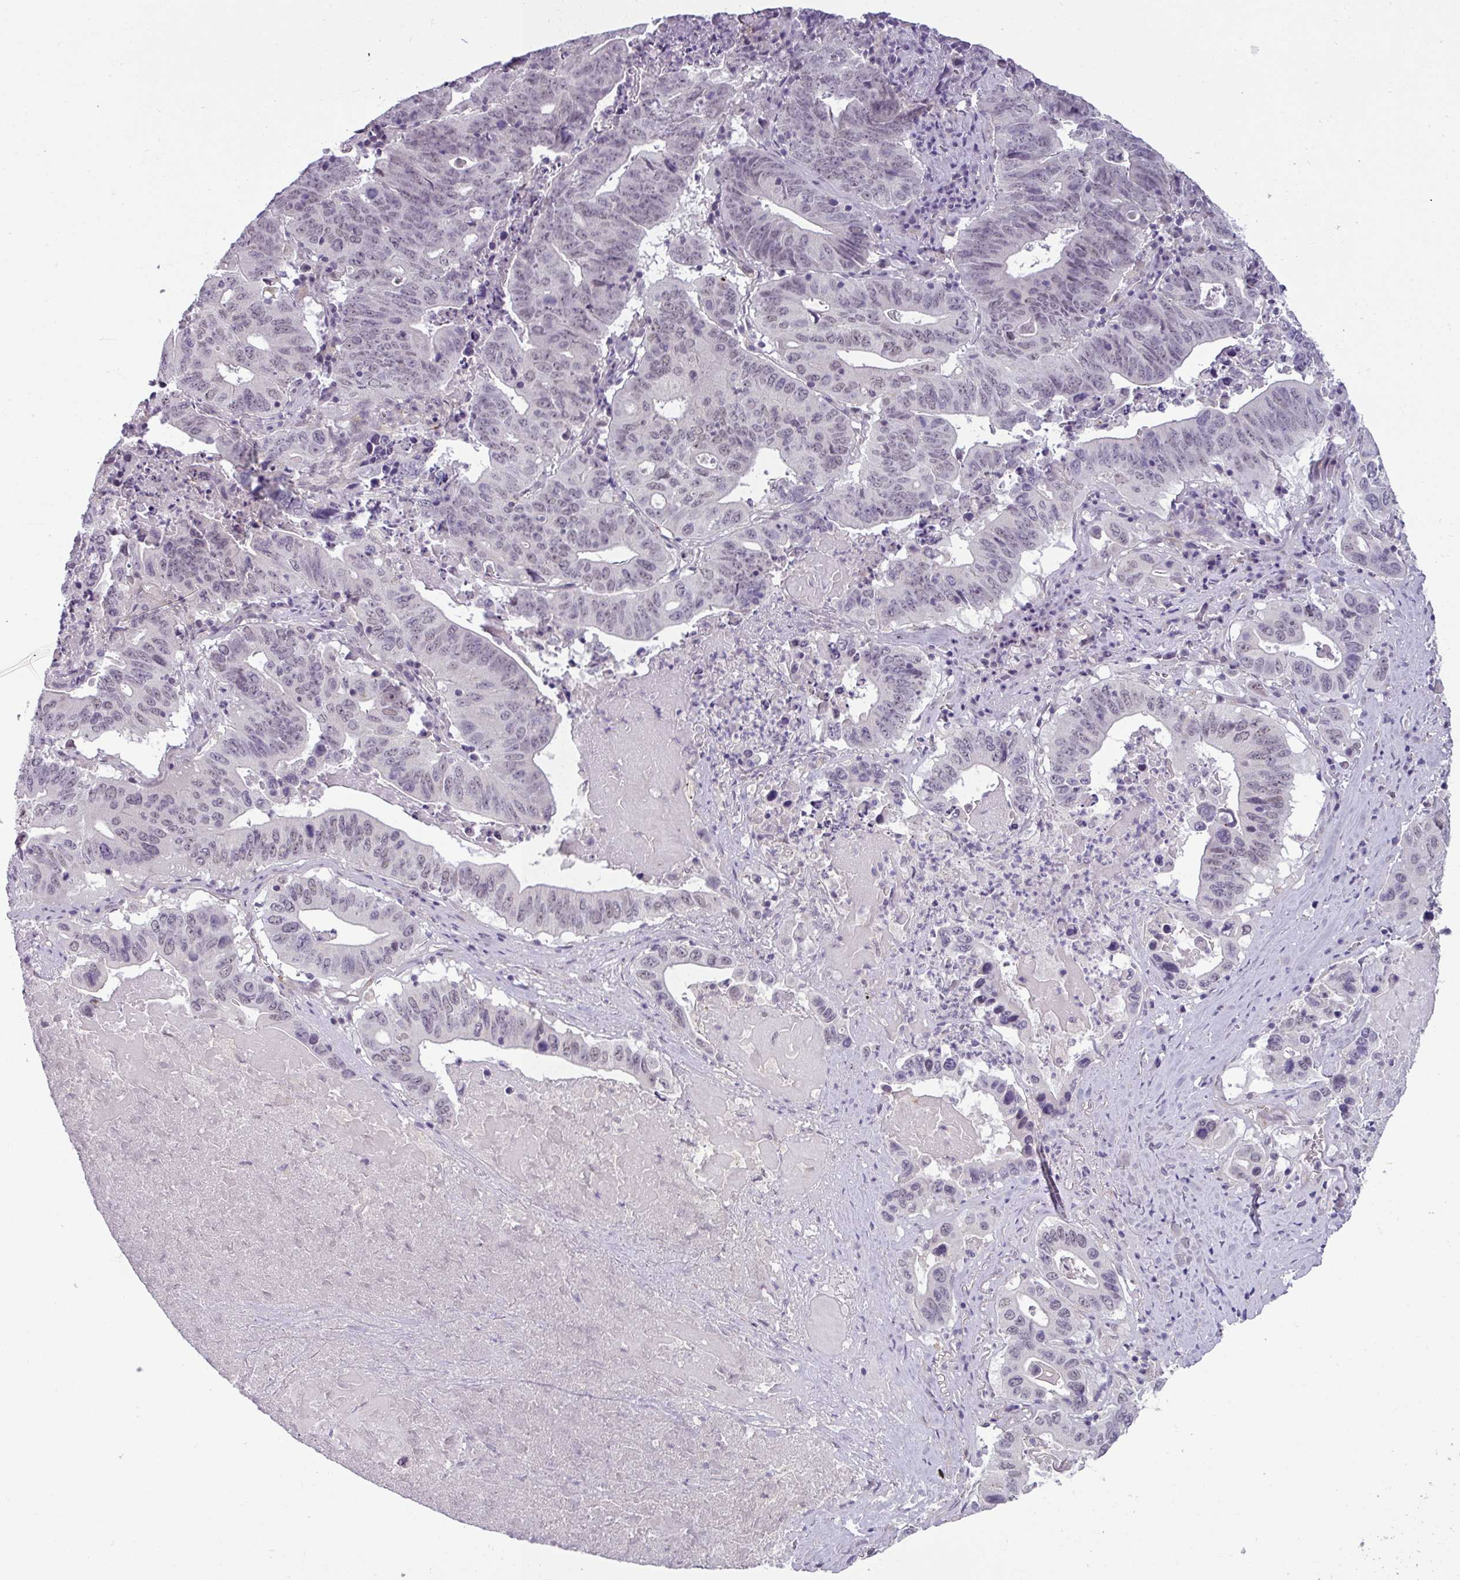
{"staining": {"intensity": "weak", "quantity": "25%-75%", "location": "nuclear"}, "tissue": "lung cancer", "cell_type": "Tumor cells", "image_type": "cancer", "snomed": [{"axis": "morphology", "description": "Adenocarcinoma, NOS"}, {"axis": "topography", "description": "Lung"}], "caption": "A low amount of weak nuclear expression is identified in about 25%-75% of tumor cells in lung adenocarcinoma tissue. (DAB (3,3'-diaminobenzidine) IHC with brightfield microscopy, high magnification).", "gene": "UVSSA", "patient": {"sex": "female", "age": 60}}